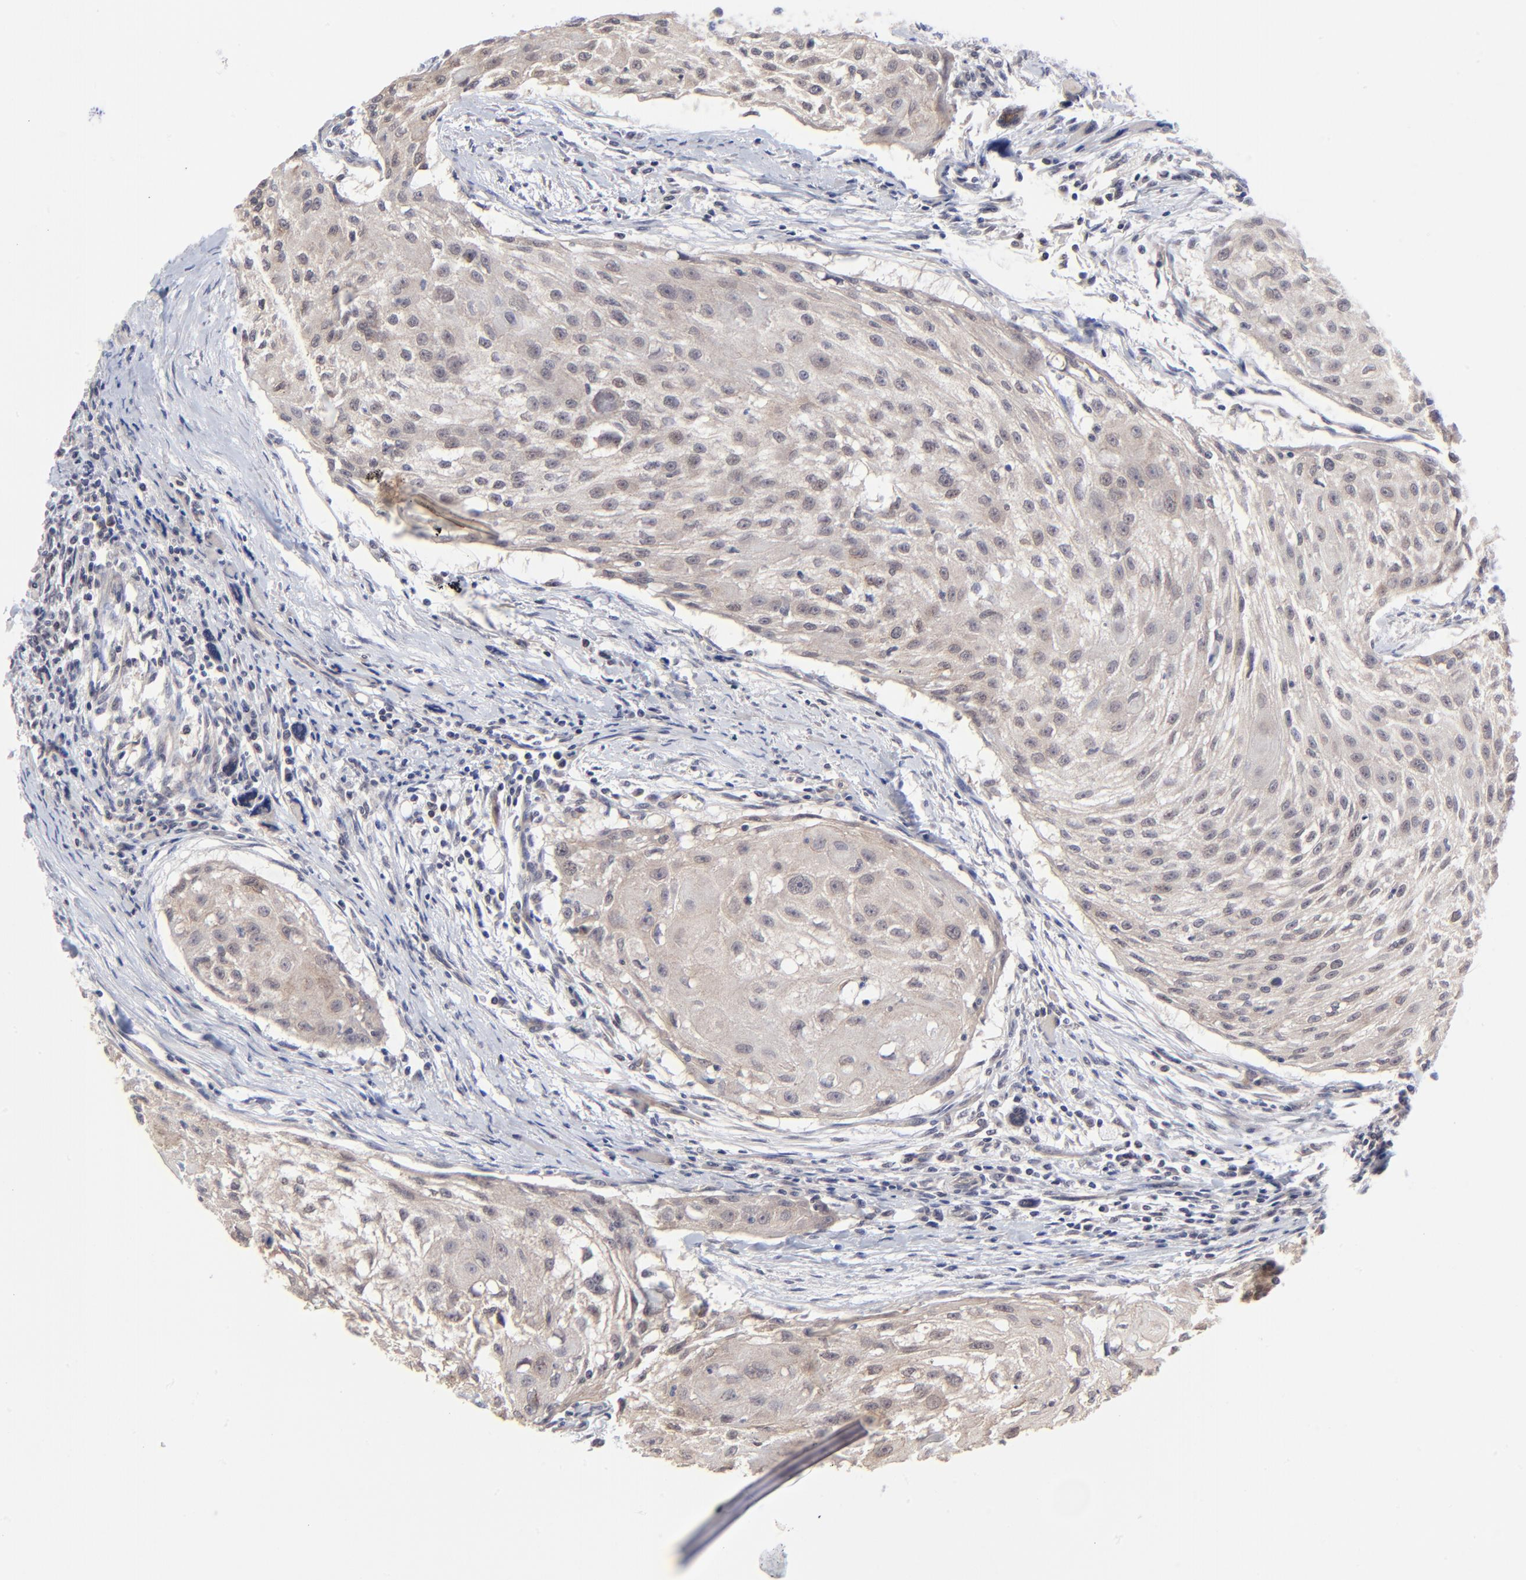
{"staining": {"intensity": "weak", "quantity": ">75%", "location": "cytoplasmic/membranous"}, "tissue": "head and neck cancer", "cell_type": "Tumor cells", "image_type": "cancer", "snomed": [{"axis": "morphology", "description": "Squamous cell carcinoma, NOS"}, {"axis": "topography", "description": "Head-Neck"}], "caption": "A high-resolution histopathology image shows IHC staining of head and neck squamous cell carcinoma, which shows weak cytoplasmic/membranous positivity in about >75% of tumor cells. Using DAB (brown) and hematoxylin (blue) stains, captured at high magnification using brightfield microscopy.", "gene": "FBXO8", "patient": {"sex": "male", "age": 64}}